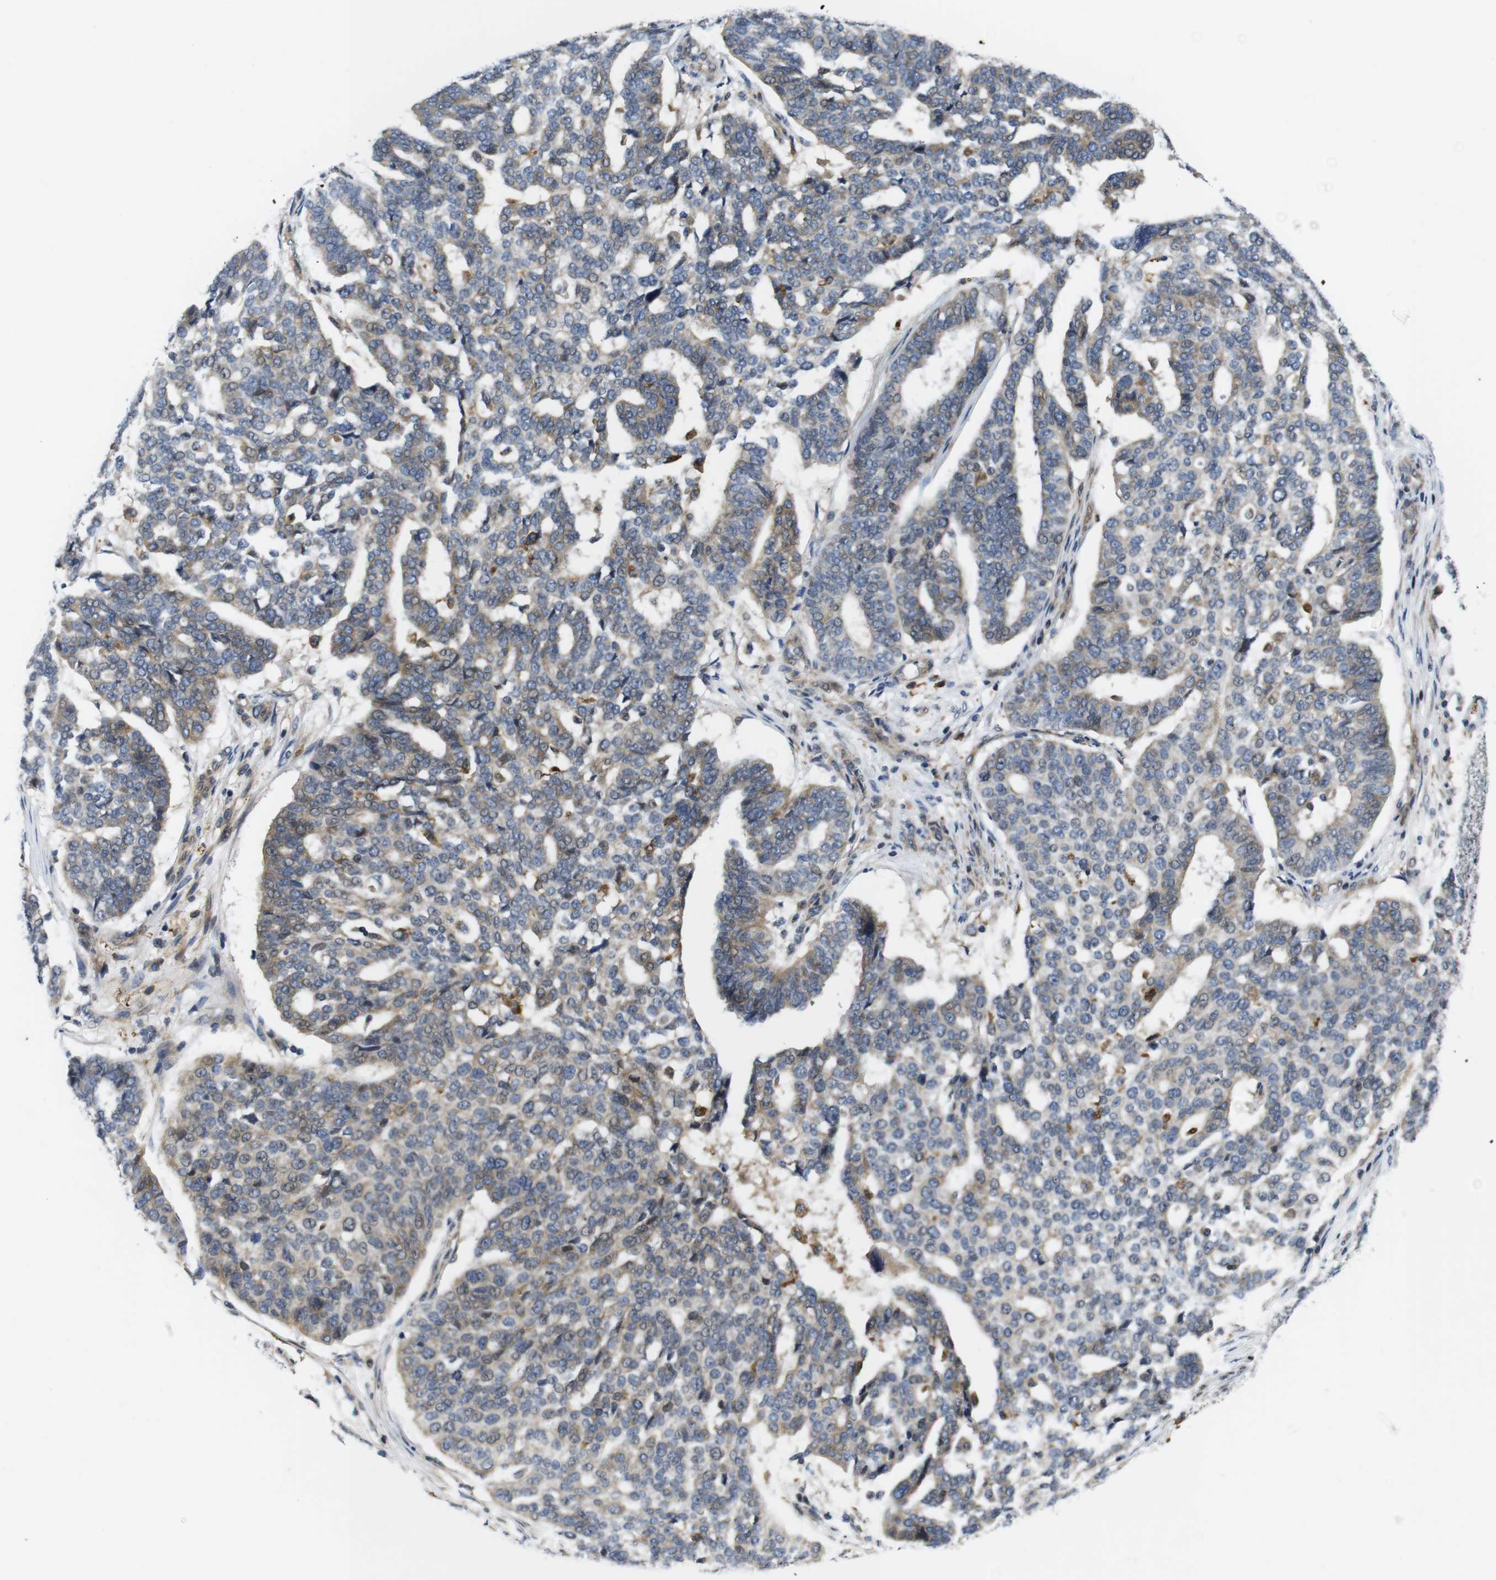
{"staining": {"intensity": "weak", "quantity": ">75%", "location": "cytoplasmic/membranous"}, "tissue": "ovarian cancer", "cell_type": "Tumor cells", "image_type": "cancer", "snomed": [{"axis": "morphology", "description": "Cystadenocarcinoma, serous, NOS"}, {"axis": "topography", "description": "Ovary"}], "caption": "The histopathology image displays a brown stain indicating the presence of a protein in the cytoplasmic/membranous of tumor cells in ovarian cancer (serous cystadenocarcinoma). Immunohistochemistry stains the protein of interest in brown and the nuclei are stained blue.", "gene": "ROBO2", "patient": {"sex": "female", "age": 59}}